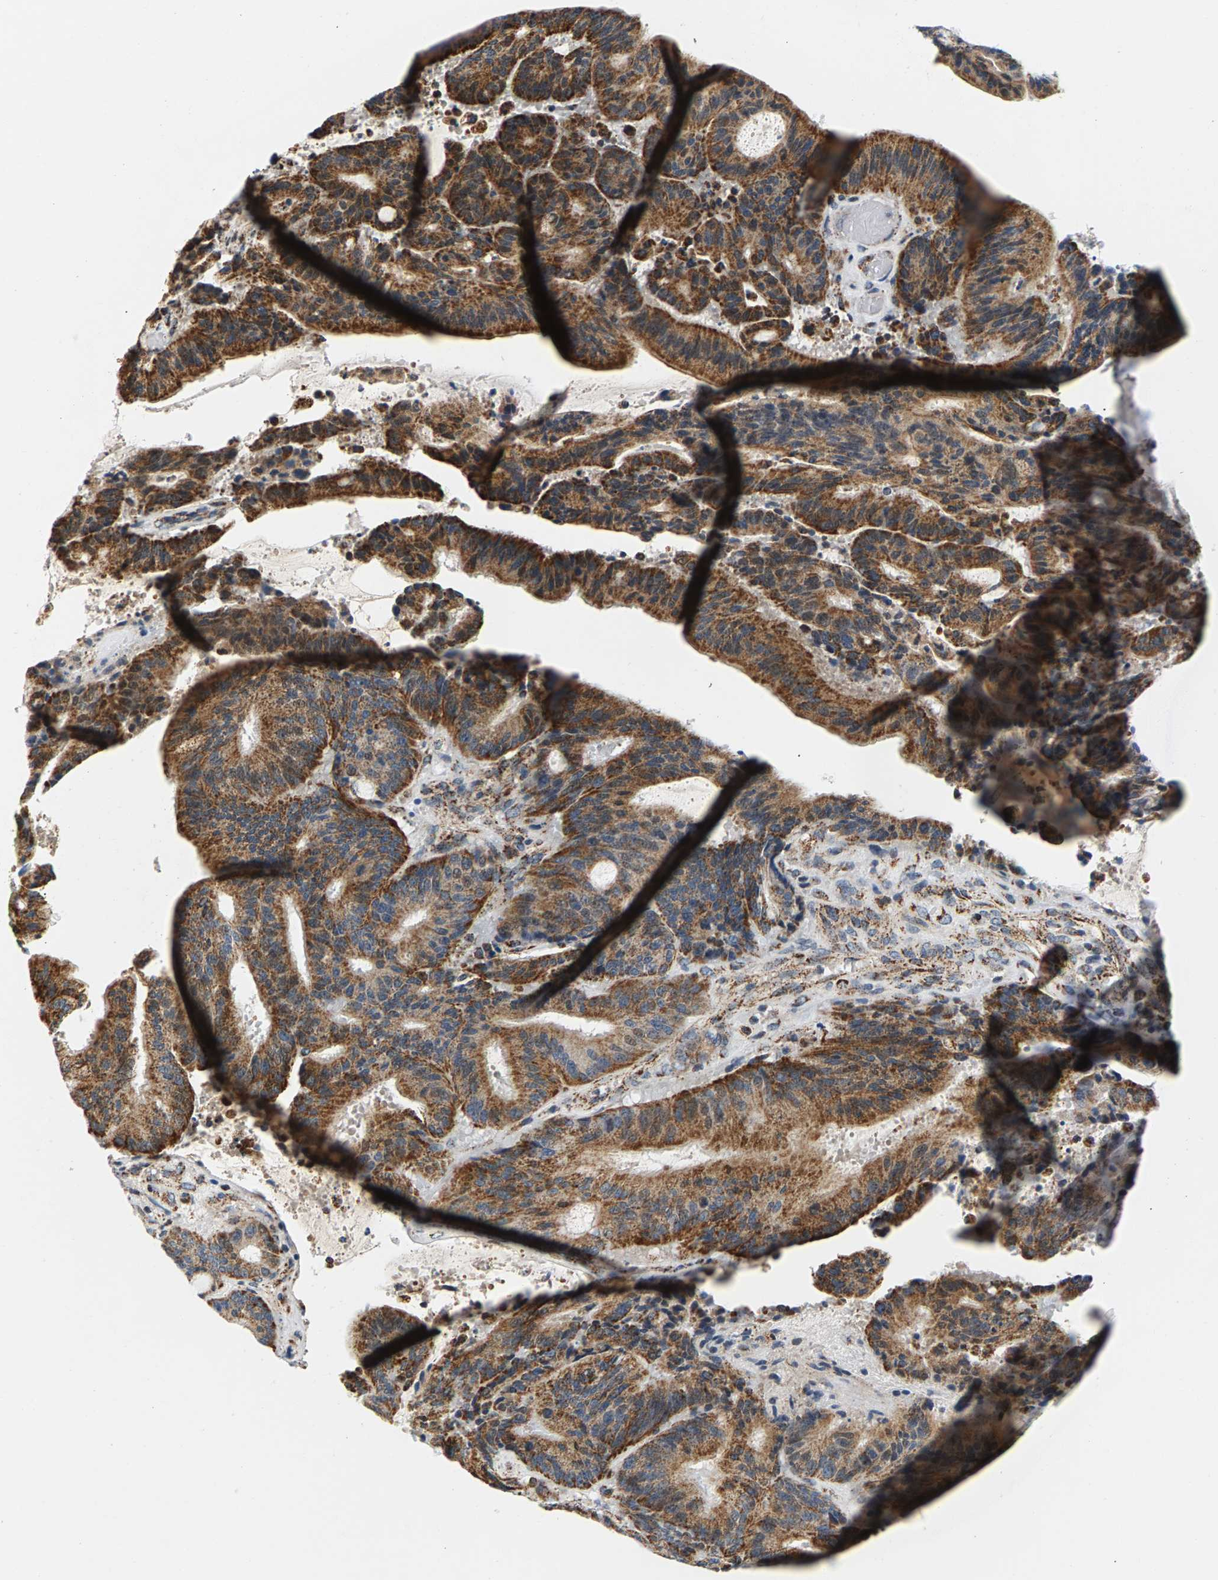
{"staining": {"intensity": "strong", "quantity": ">75%", "location": "cytoplasmic/membranous"}, "tissue": "liver cancer", "cell_type": "Tumor cells", "image_type": "cancer", "snomed": [{"axis": "morphology", "description": "Normal tissue, NOS"}, {"axis": "morphology", "description": "Cholangiocarcinoma"}, {"axis": "topography", "description": "Liver"}, {"axis": "topography", "description": "Peripheral nerve tissue"}], "caption": "Strong cytoplasmic/membranous protein expression is present in approximately >75% of tumor cells in liver cancer (cholangiocarcinoma).", "gene": "PDE1A", "patient": {"sex": "female", "age": 73}}